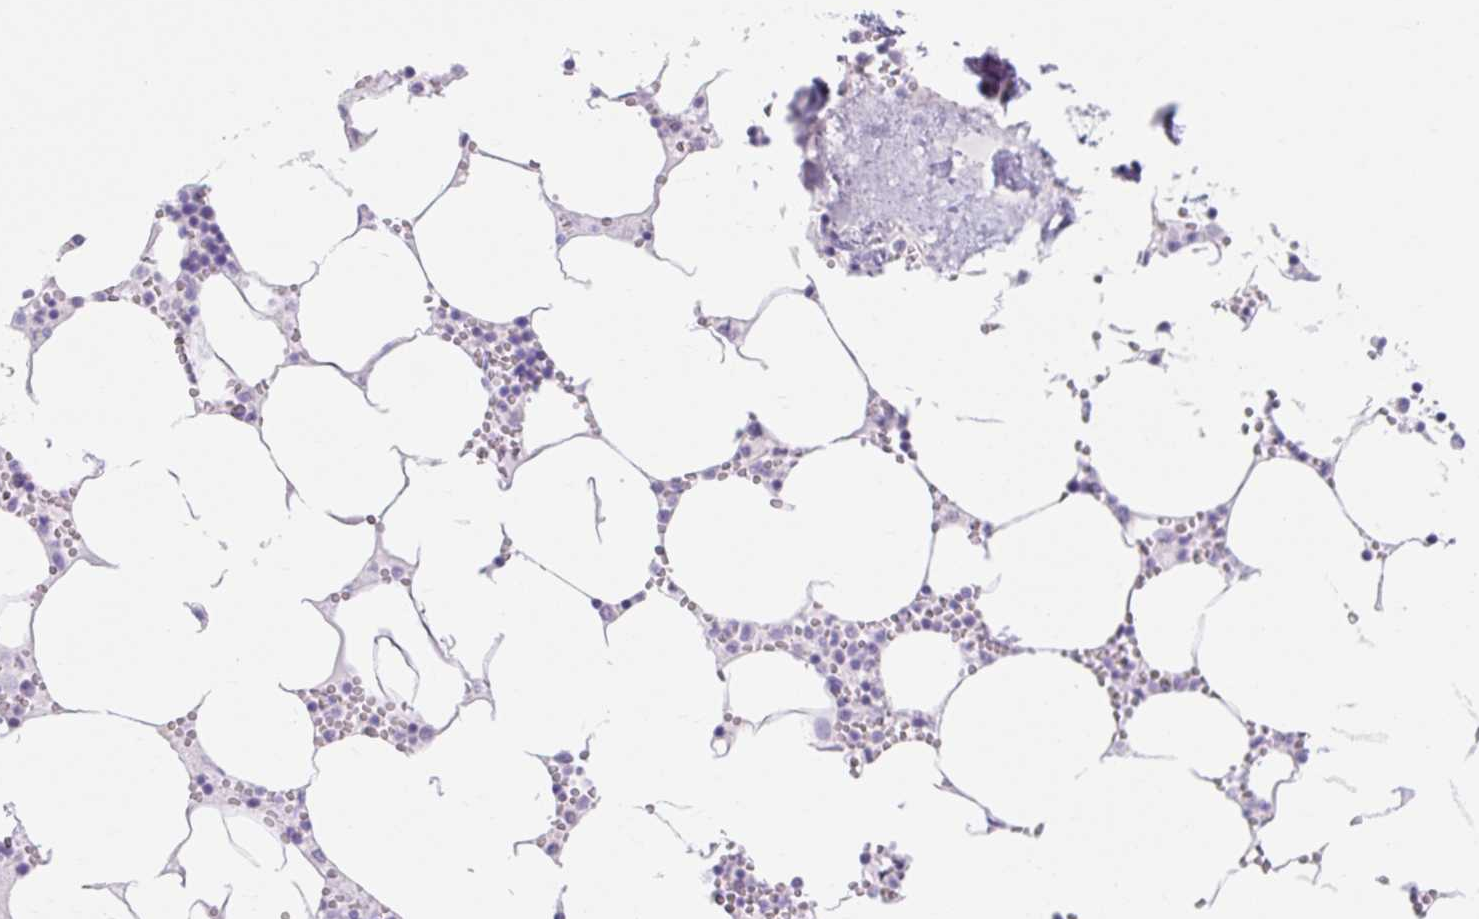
{"staining": {"intensity": "negative", "quantity": "none", "location": "none"}, "tissue": "bone marrow", "cell_type": "Hematopoietic cells", "image_type": "normal", "snomed": [{"axis": "morphology", "description": "Normal tissue, NOS"}, {"axis": "topography", "description": "Bone marrow"}], "caption": "Bone marrow stained for a protein using immunohistochemistry exhibits no positivity hematopoietic cells.", "gene": "ITPK1", "patient": {"sex": "male", "age": 54}}